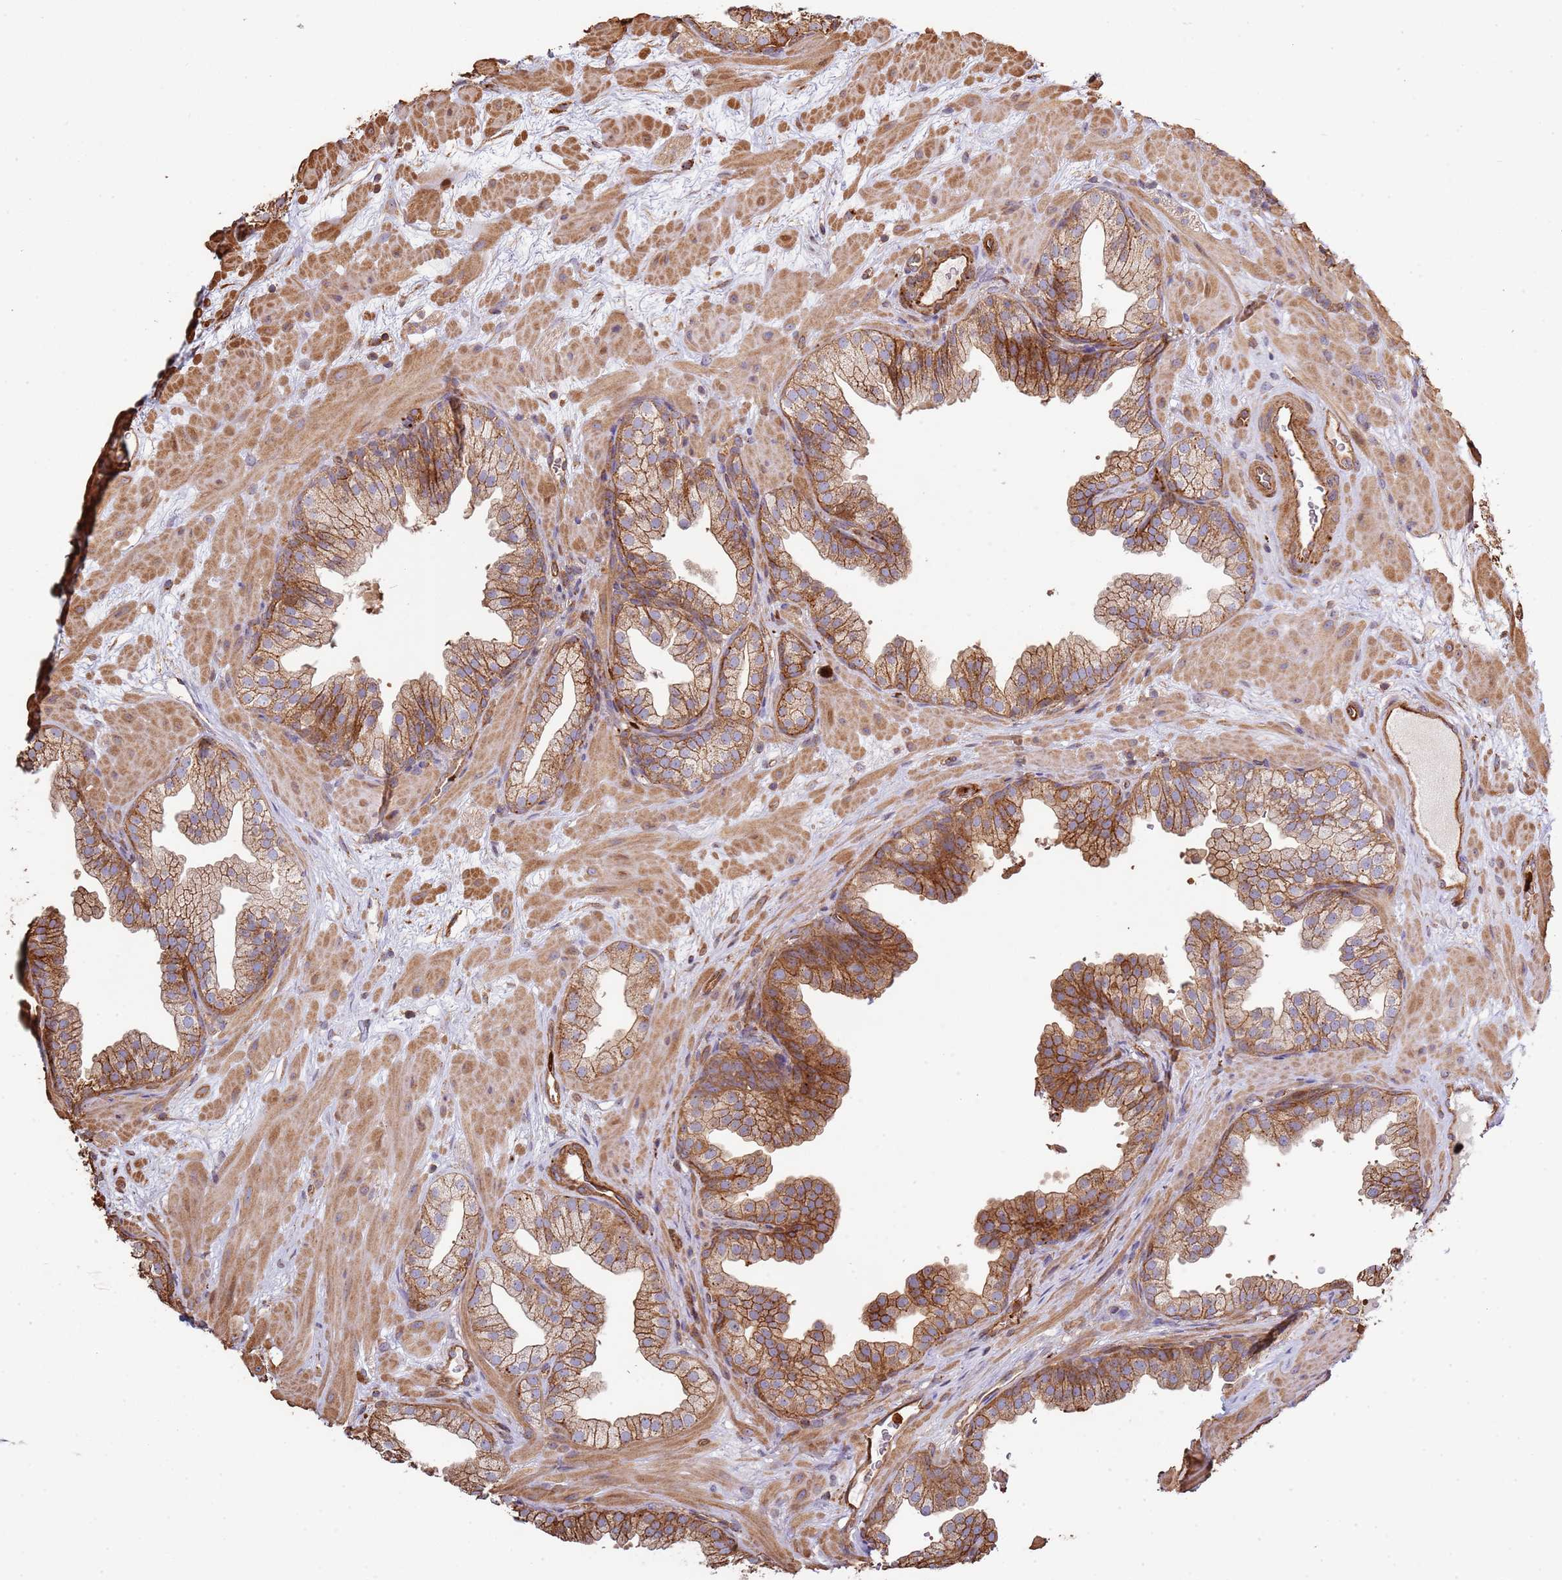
{"staining": {"intensity": "moderate", "quantity": ">75%", "location": "cytoplasmic/membranous"}, "tissue": "prostate", "cell_type": "Glandular cells", "image_type": "normal", "snomed": [{"axis": "morphology", "description": "Normal tissue, NOS"}, {"axis": "topography", "description": "Prostate"}], "caption": "A brown stain shows moderate cytoplasmic/membranous positivity of a protein in glandular cells of normal human prostate.", "gene": "NDUFAF4", "patient": {"sex": "male", "age": 37}}